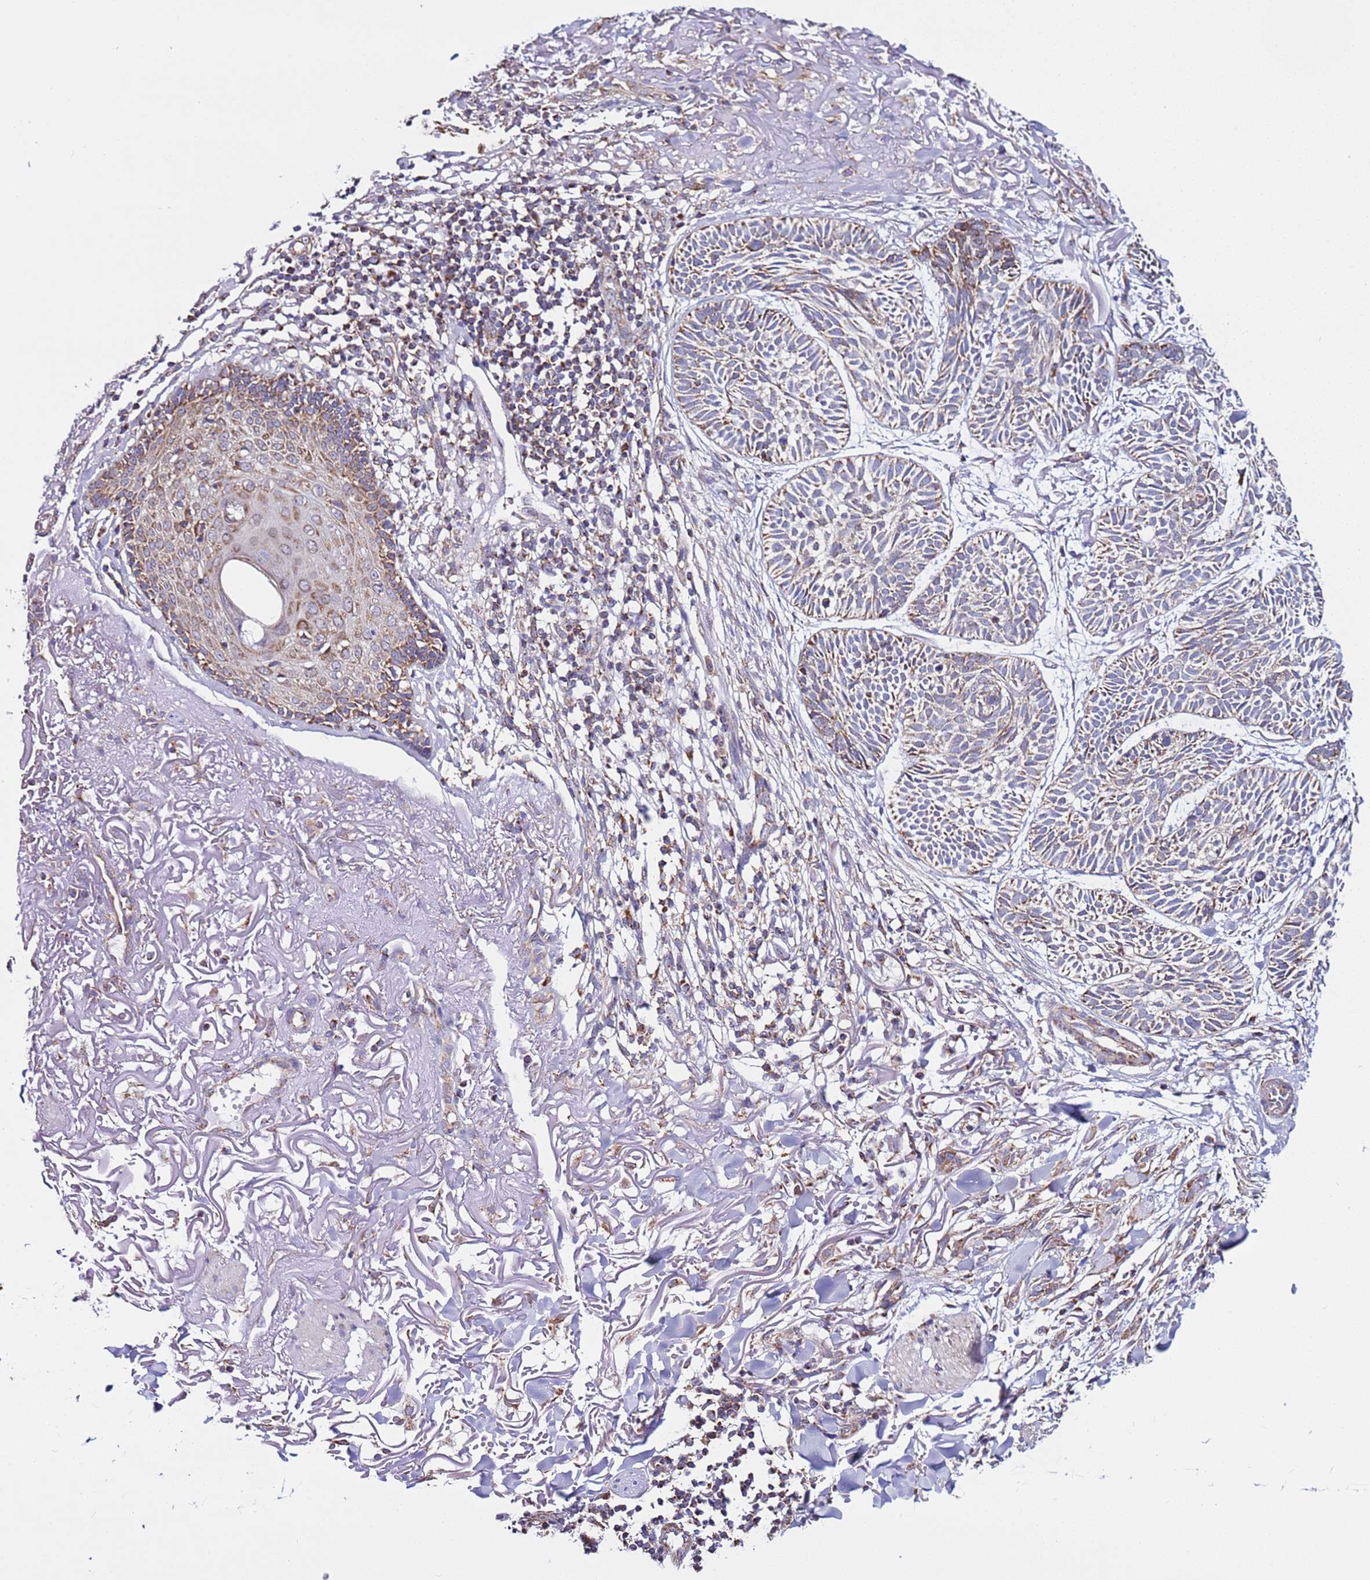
{"staining": {"intensity": "moderate", "quantity": "<25%", "location": "cytoplasmic/membranous"}, "tissue": "skin cancer", "cell_type": "Tumor cells", "image_type": "cancer", "snomed": [{"axis": "morphology", "description": "Normal tissue, NOS"}, {"axis": "morphology", "description": "Basal cell carcinoma"}, {"axis": "topography", "description": "Skin"}], "caption": "Moderate cytoplasmic/membranous expression is seen in about <25% of tumor cells in basal cell carcinoma (skin). Nuclei are stained in blue.", "gene": "AHI1", "patient": {"sex": "male", "age": 66}}